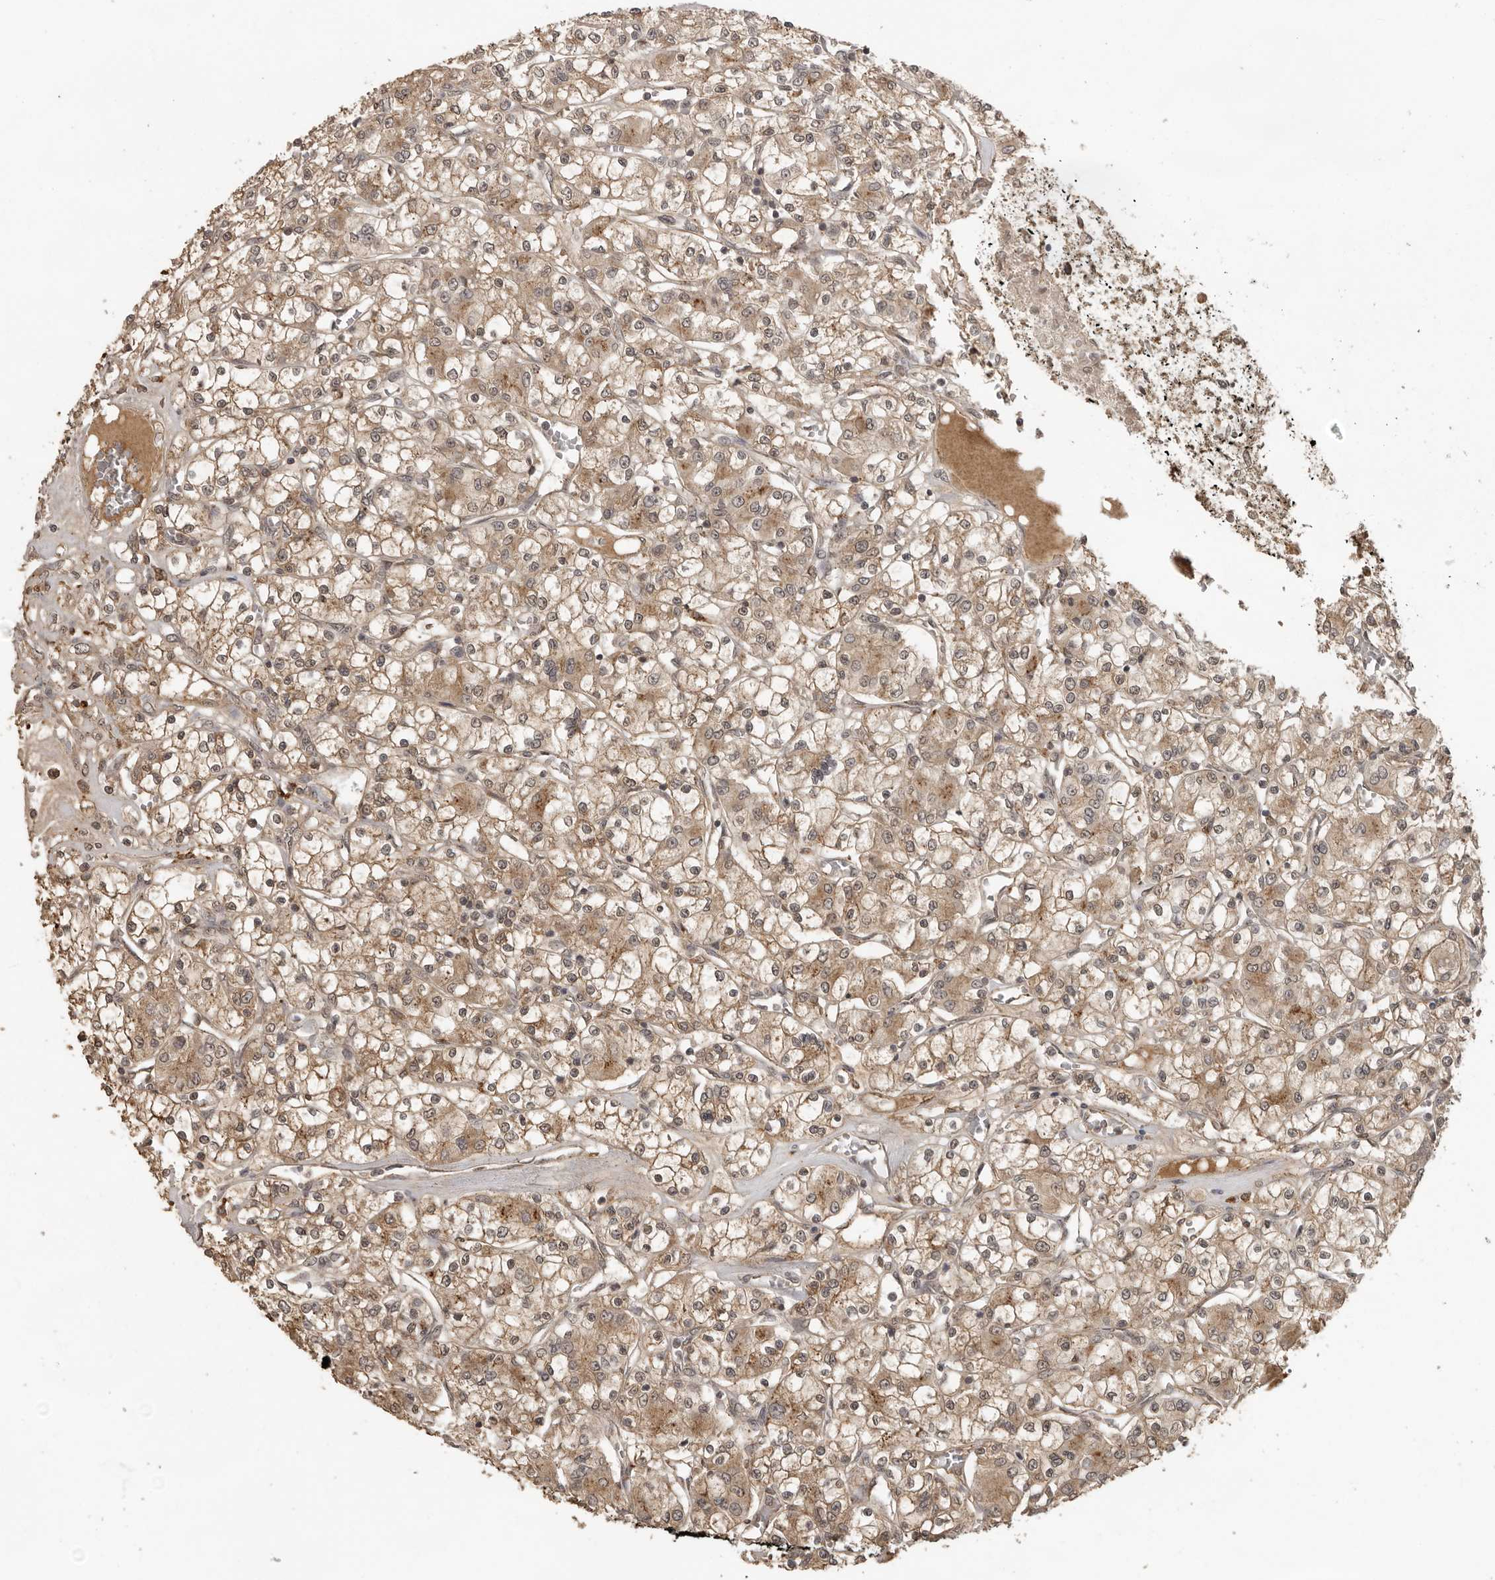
{"staining": {"intensity": "moderate", "quantity": ">75%", "location": "cytoplasmic/membranous"}, "tissue": "renal cancer", "cell_type": "Tumor cells", "image_type": "cancer", "snomed": [{"axis": "morphology", "description": "Adenocarcinoma, NOS"}, {"axis": "topography", "description": "Kidney"}], "caption": "A medium amount of moderate cytoplasmic/membranous staining is identified in about >75% of tumor cells in renal adenocarcinoma tissue. The staining was performed using DAB (3,3'-diaminobenzidine), with brown indicating positive protein expression. Nuclei are stained blue with hematoxylin.", "gene": "CTF1", "patient": {"sex": "female", "age": 59}}